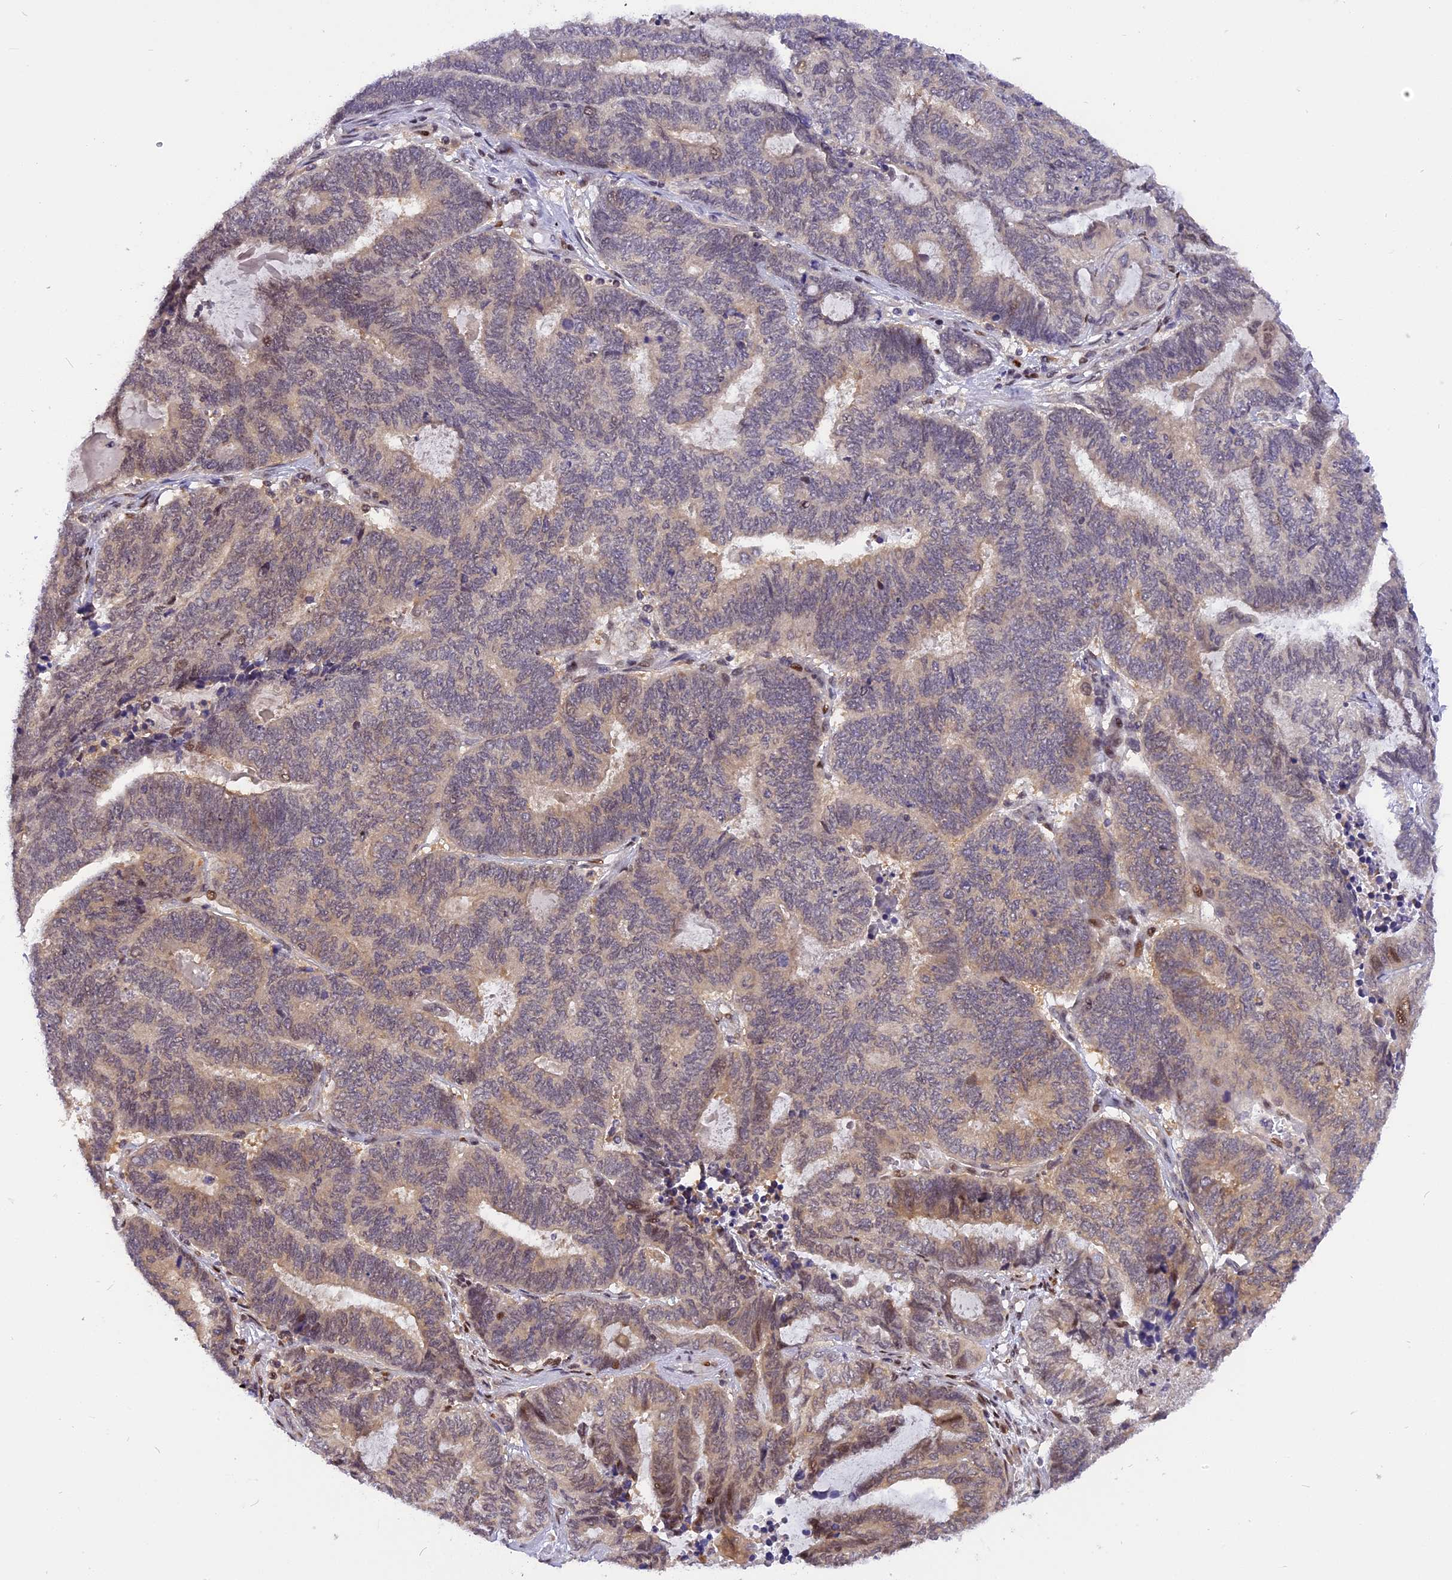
{"staining": {"intensity": "weak", "quantity": "<25%", "location": "cytoplasmic/membranous,nuclear"}, "tissue": "endometrial cancer", "cell_type": "Tumor cells", "image_type": "cancer", "snomed": [{"axis": "morphology", "description": "Adenocarcinoma, NOS"}, {"axis": "topography", "description": "Uterus"}, {"axis": "topography", "description": "Endometrium"}], "caption": "Micrograph shows no protein expression in tumor cells of endometrial cancer (adenocarcinoma) tissue.", "gene": "RABGGTA", "patient": {"sex": "female", "age": 70}}